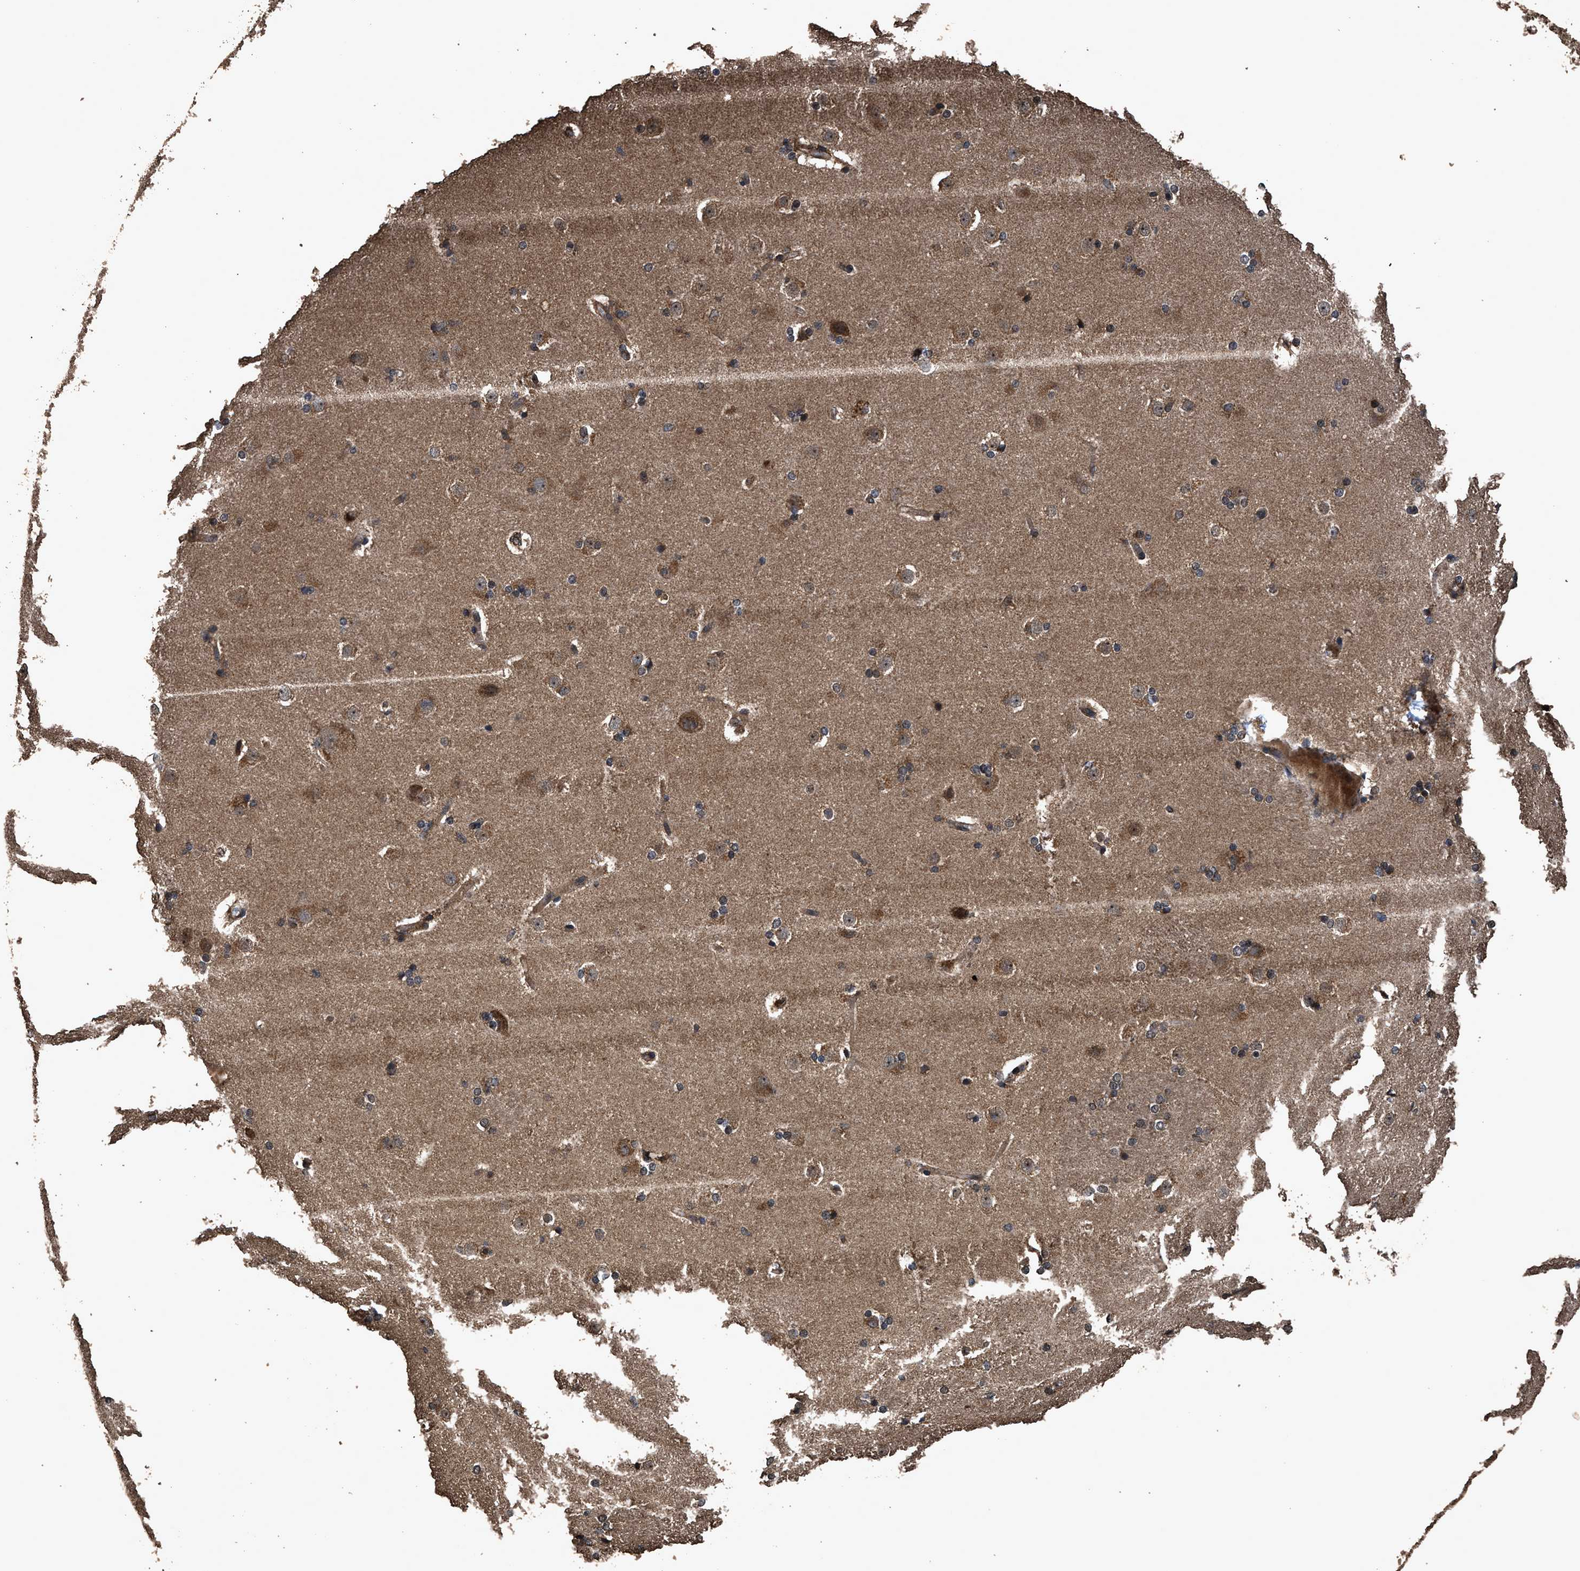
{"staining": {"intensity": "moderate", "quantity": ">75%", "location": "cytoplasmic/membranous"}, "tissue": "caudate", "cell_type": "Glial cells", "image_type": "normal", "snomed": [{"axis": "morphology", "description": "Normal tissue, NOS"}, {"axis": "topography", "description": "Lateral ventricle wall"}], "caption": "This micrograph demonstrates IHC staining of normal human caudate, with medium moderate cytoplasmic/membranous expression in about >75% of glial cells.", "gene": "ZMYND19", "patient": {"sex": "female", "age": 19}}